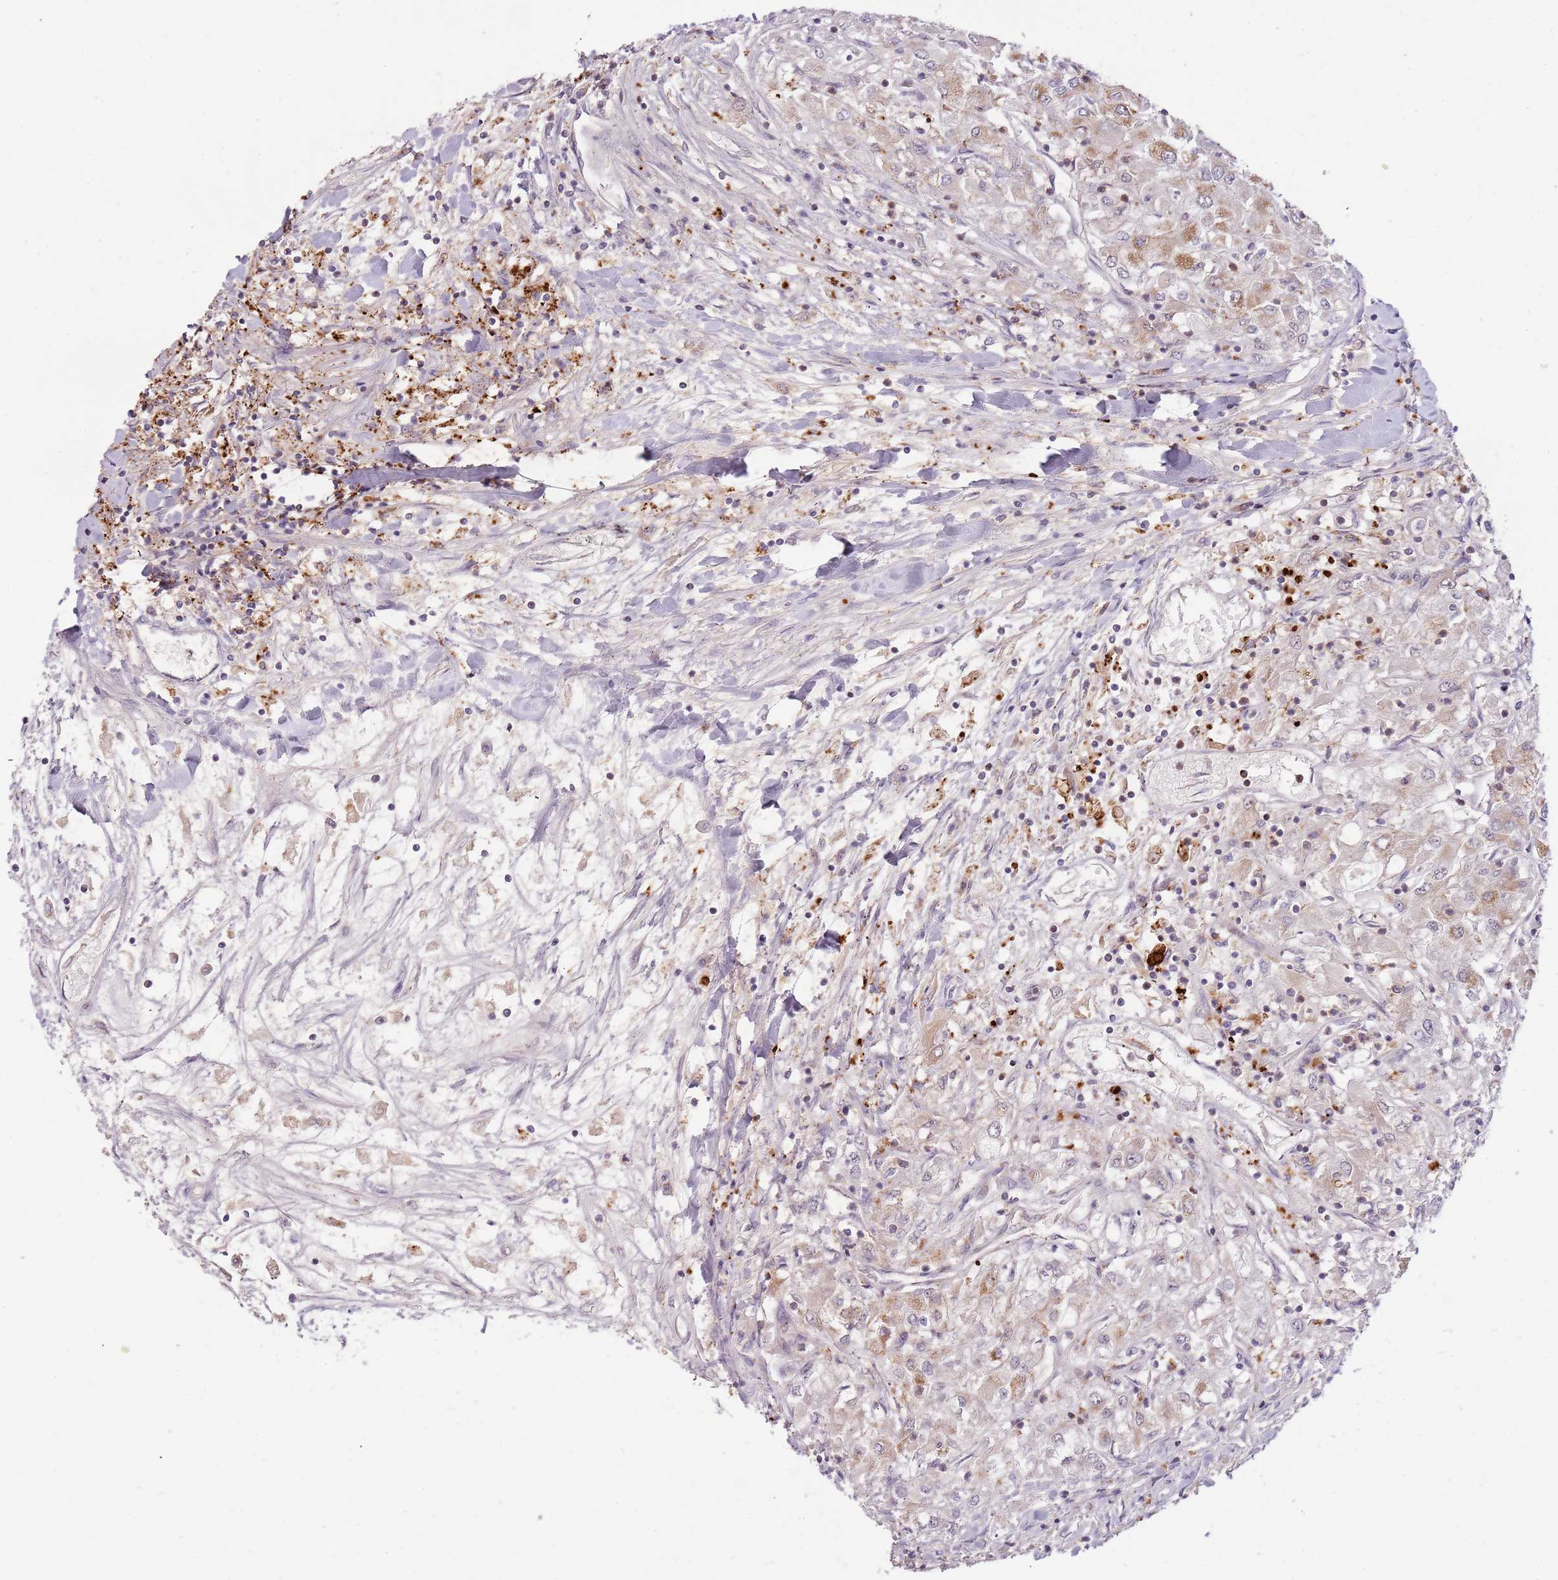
{"staining": {"intensity": "weak", "quantity": "<25%", "location": "cytoplasmic/membranous"}, "tissue": "renal cancer", "cell_type": "Tumor cells", "image_type": "cancer", "snomed": [{"axis": "morphology", "description": "Adenocarcinoma, NOS"}, {"axis": "topography", "description": "Kidney"}], "caption": "The image demonstrates no significant positivity in tumor cells of renal cancer.", "gene": "ULK3", "patient": {"sex": "male", "age": 80}}